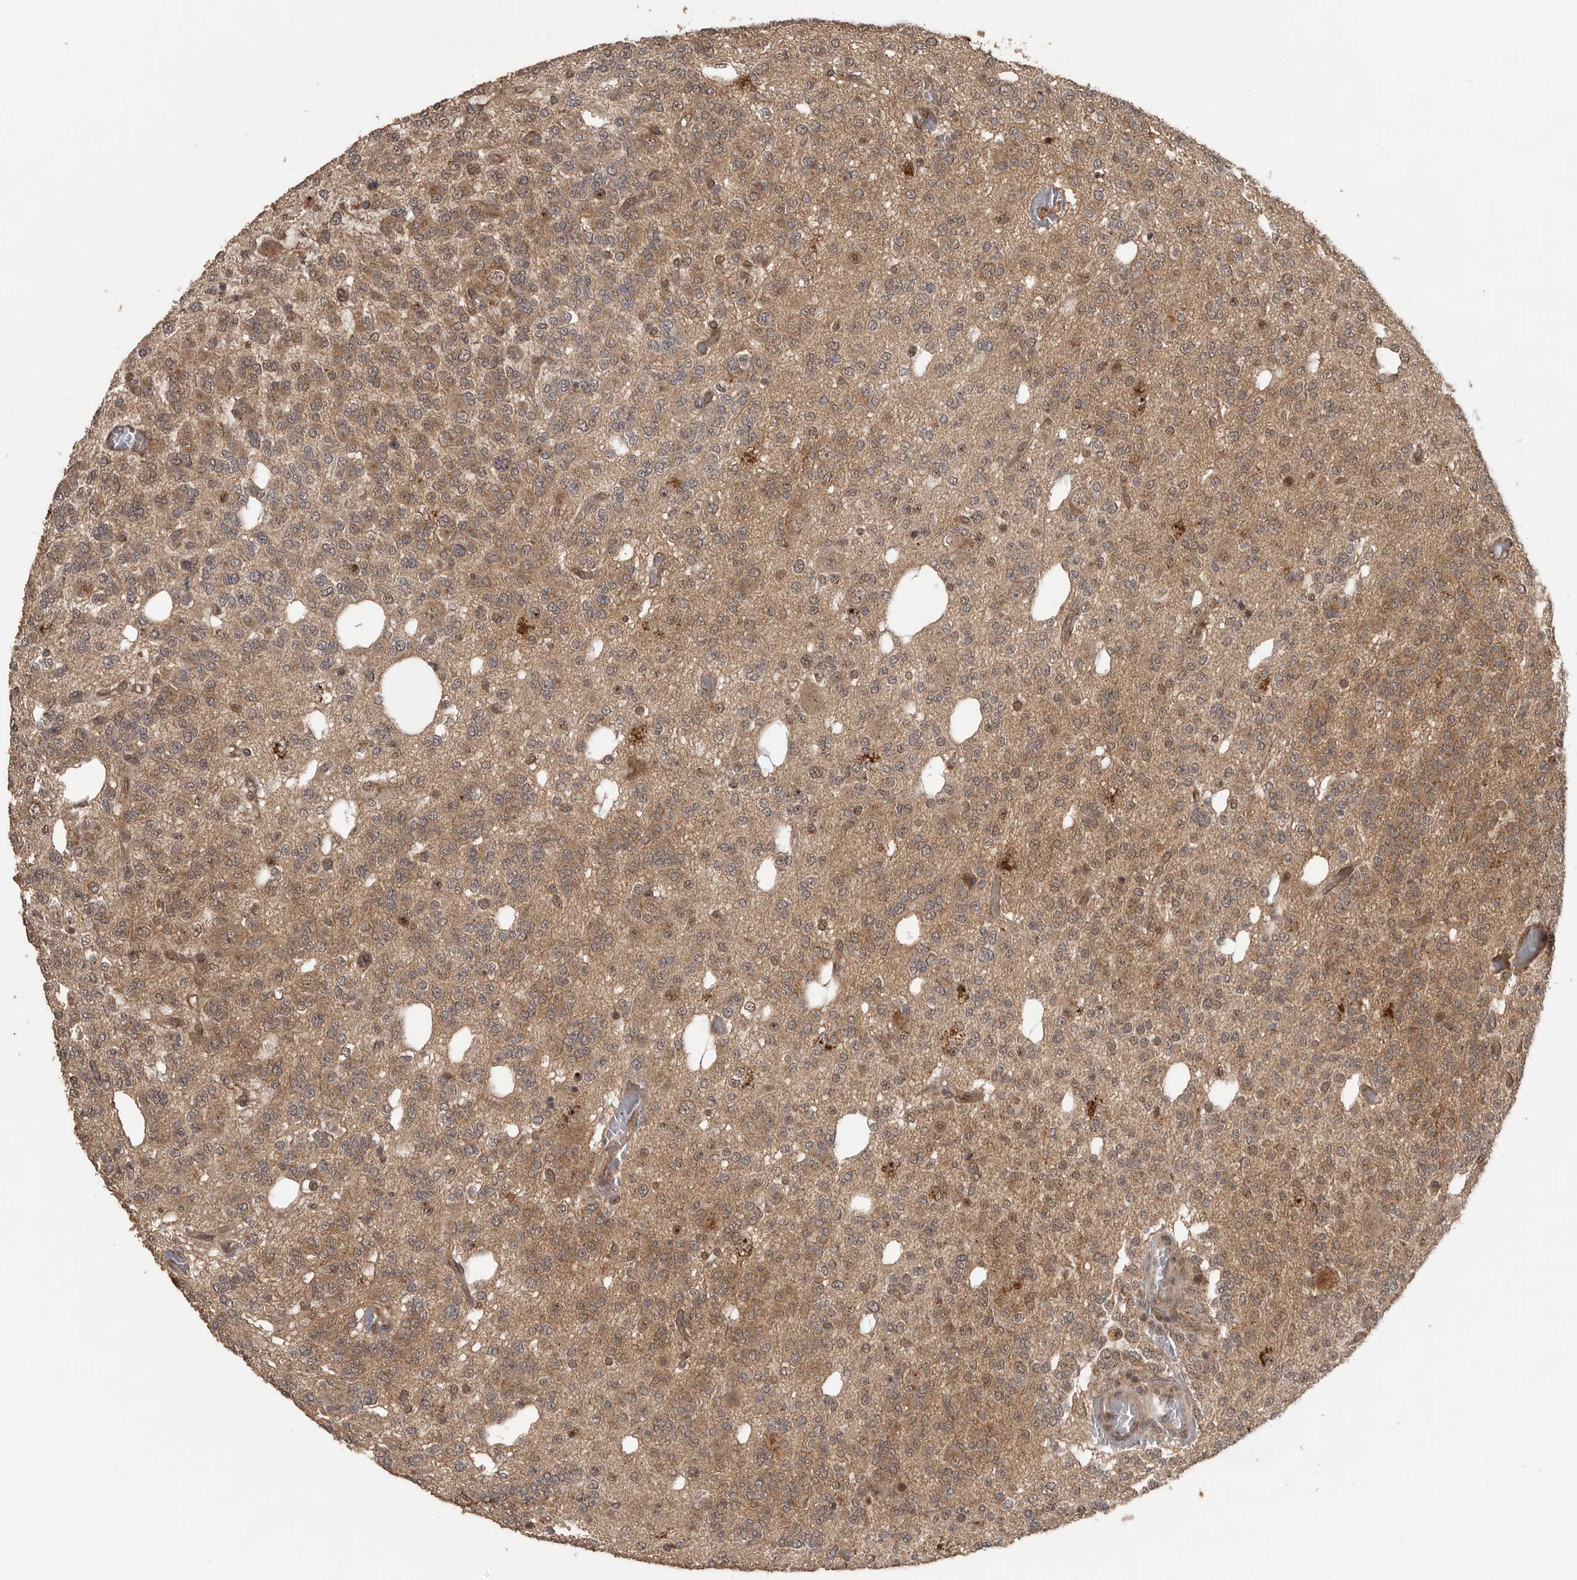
{"staining": {"intensity": "weak", "quantity": ">75%", "location": "cytoplasmic/membranous"}, "tissue": "glioma", "cell_type": "Tumor cells", "image_type": "cancer", "snomed": [{"axis": "morphology", "description": "Glioma, malignant, Low grade"}, {"axis": "topography", "description": "Brain"}], "caption": "The immunohistochemical stain highlights weak cytoplasmic/membranous expression in tumor cells of low-grade glioma (malignant) tissue.", "gene": "CEP350", "patient": {"sex": "male", "age": 38}}